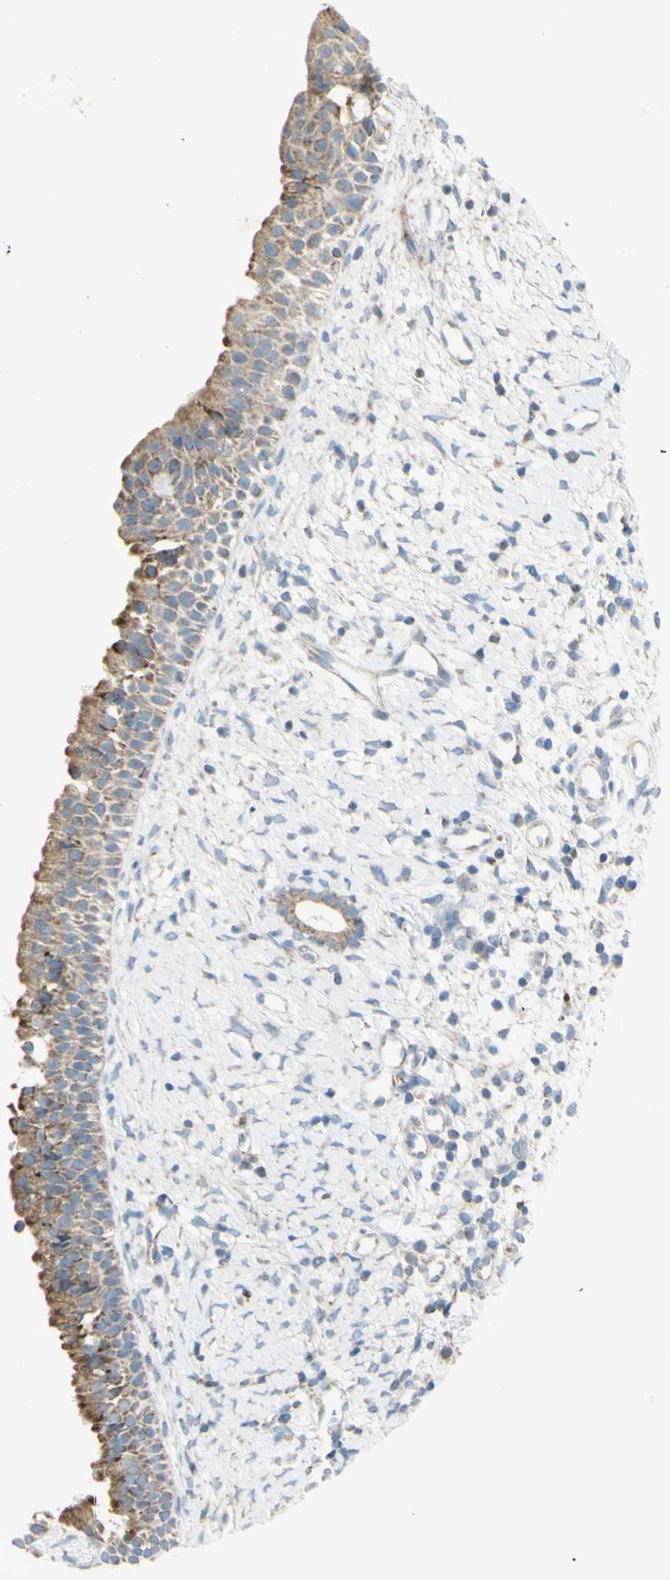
{"staining": {"intensity": "moderate", "quantity": ">75%", "location": "cytoplasmic/membranous"}, "tissue": "nasopharynx", "cell_type": "Respiratory epithelial cells", "image_type": "normal", "snomed": [{"axis": "morphology", "description": "Normal tissue, NOS"}, {"axis": "topography", "description": "Nasopharynx"}], "caption": "Immunohistochemical staining of unremarkable nasopharynx demonstrates >75% levels of moderate cytoplasmic/membranous protein staining in approximately >75% of respiratory epithelial cells. (IHC, brightfield microscopy, high magnification).", "gene": "CNTNAP1", "patient": {"sex": "male", "age": 22}}